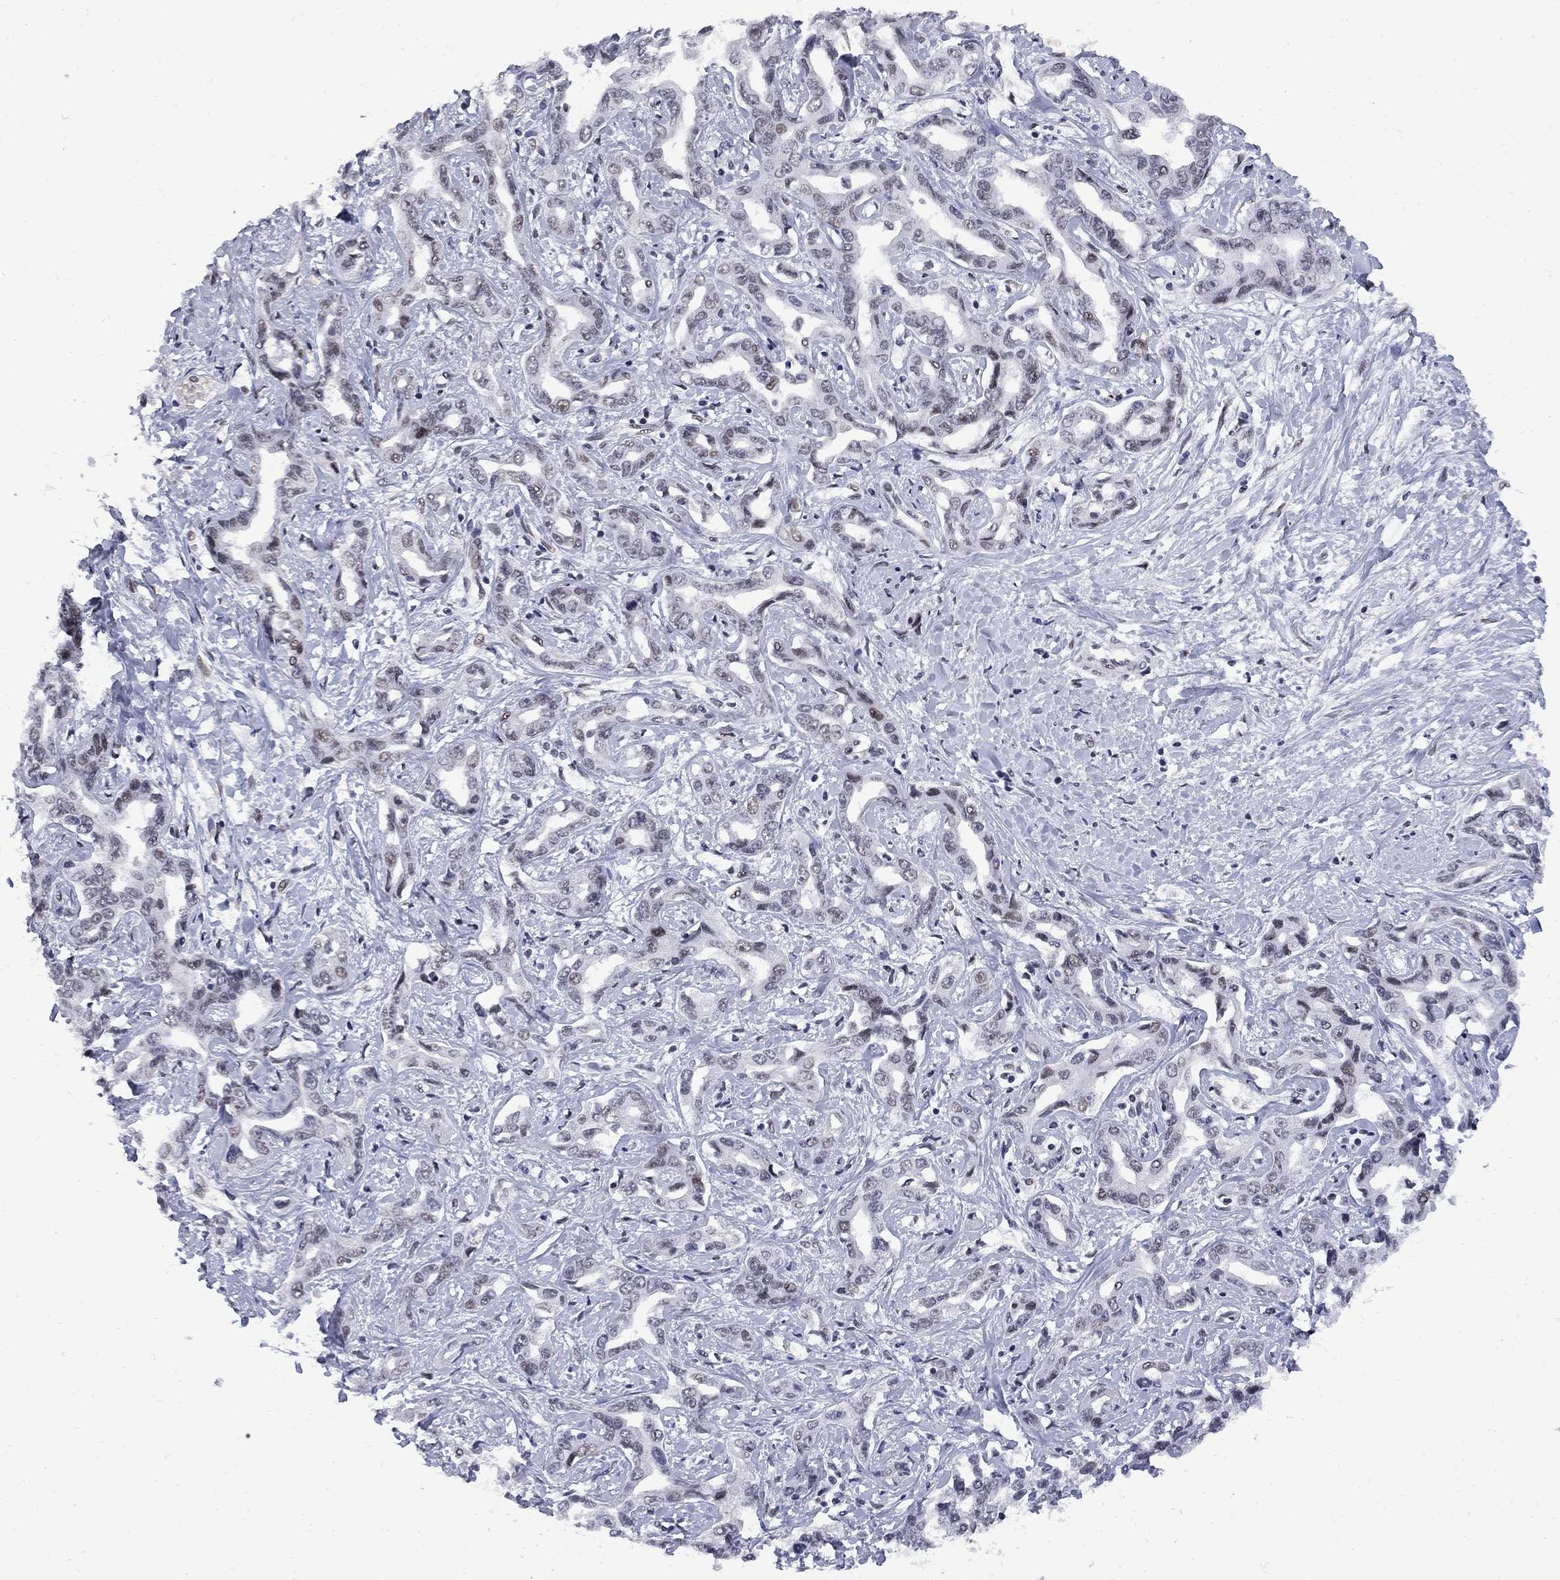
{"staining": {"intensity": "weak", "quantity": "<25%", "location": "nuclear"}, "tissue": "liver cancer", "cell_type": "Tumor cells", "image_type": "cancer", "snomed": [{"axis": "morphology", "description": "Cholangiocarcinoma"}, {"axis": "topography", "description": "Liver"}], "caption": "Tumor cells show no significant expression in liver cancer (cholangiocarcinoma). The staining is performed using DAB (3,3'-diaminobenzidine) brown chromogen with nuclei counter-stained in using hematoxylin.", "gene": "ZBTB47", "patient": {"sex": "male", "age": 59}}